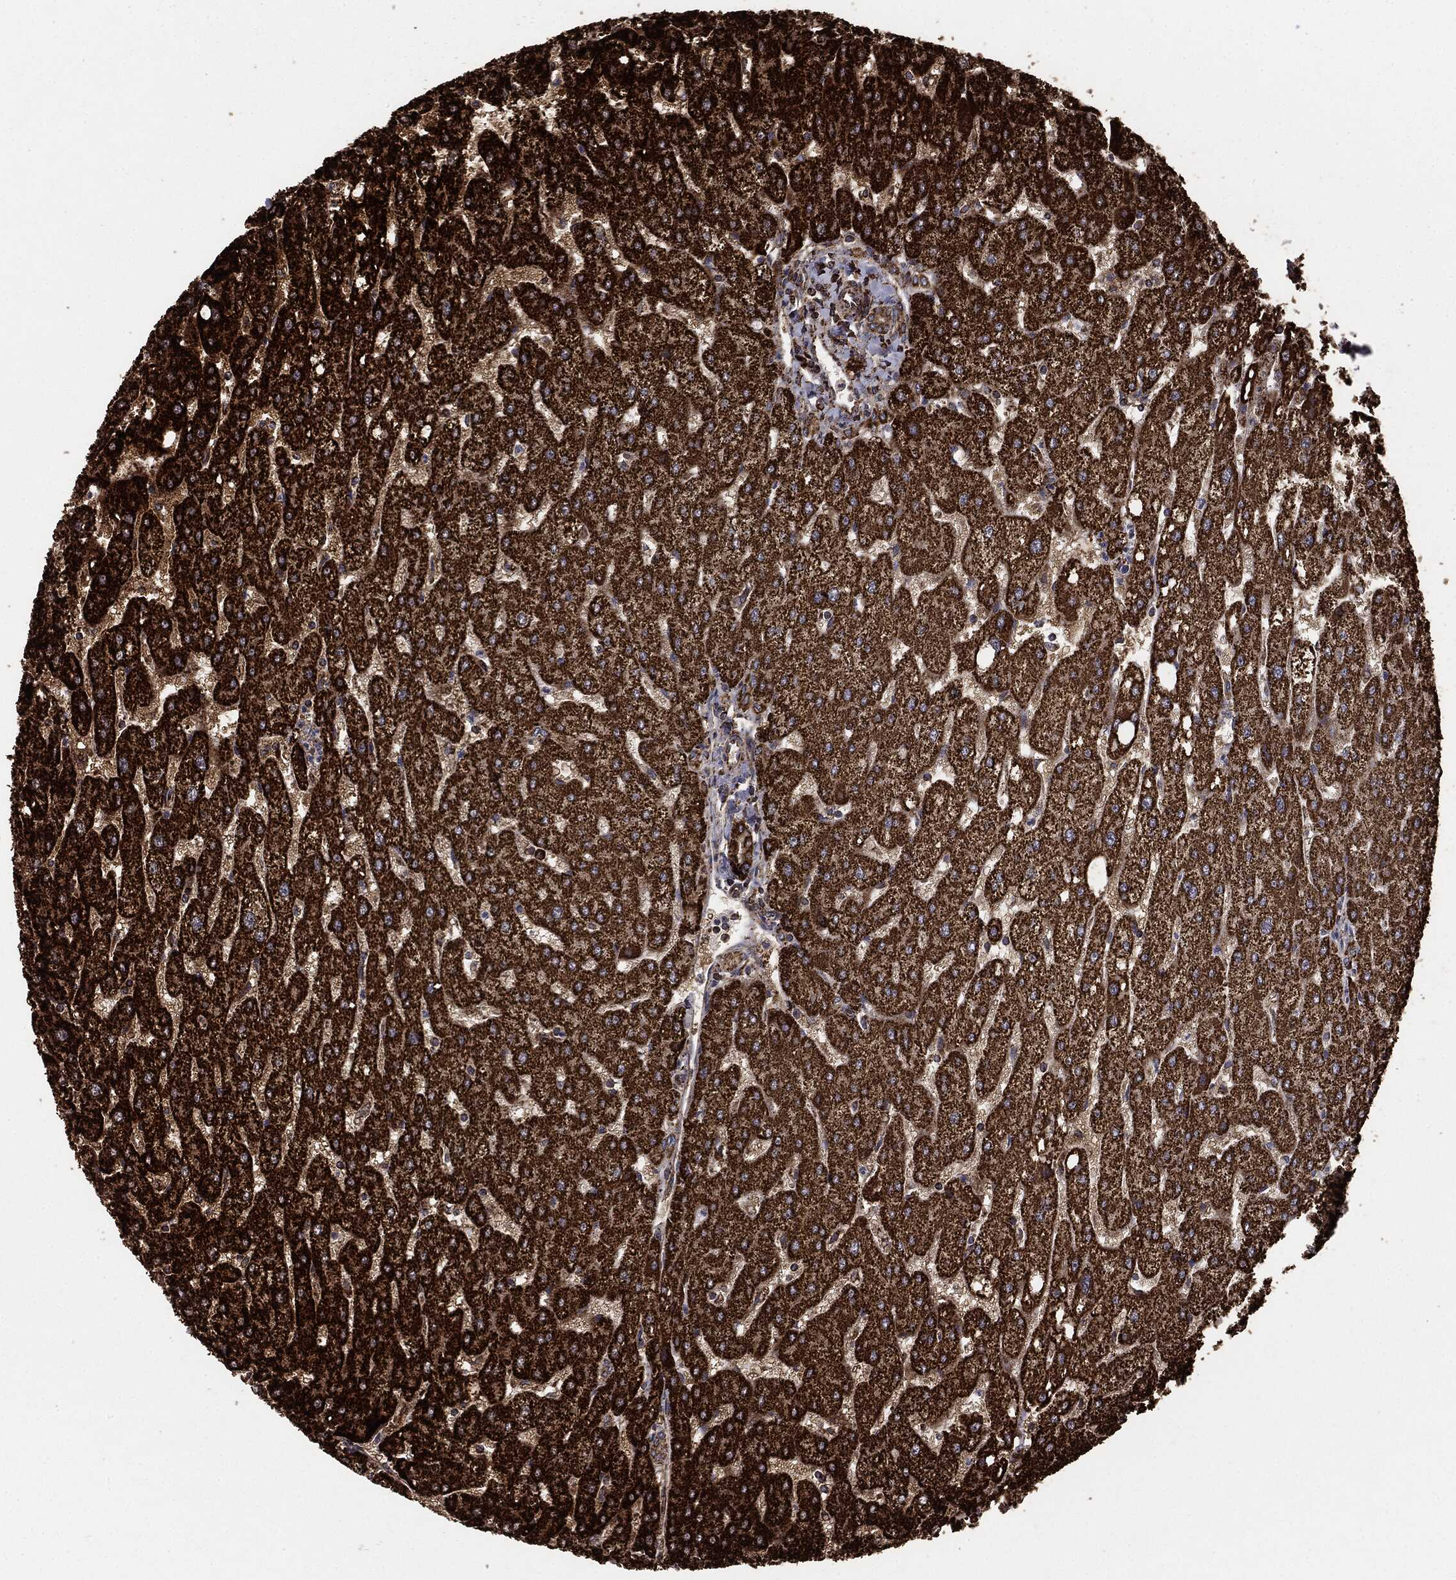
{"staining": {"intensity": "moderate", "quantity": ">75%", "location": "cytoplasmic/membranous"}, "tissue": "liver", "cell_type": "Cholangiocytes", "image_type": "normal", "snomed": [{"axis": "morphology", "description": "Normal tissue, NOS"}, {"axis": "topography", "description": "Liver"}], "caption": "The image reveals immunohistochemical staining of benign liver. There is moderate cytoplasmic/membranous staining is present in approximately >75% of cholangiocytes. Nuclei are stained in blue.", "gene": "MAP2K1", "patient": {"sex": "male", "age": 67}}